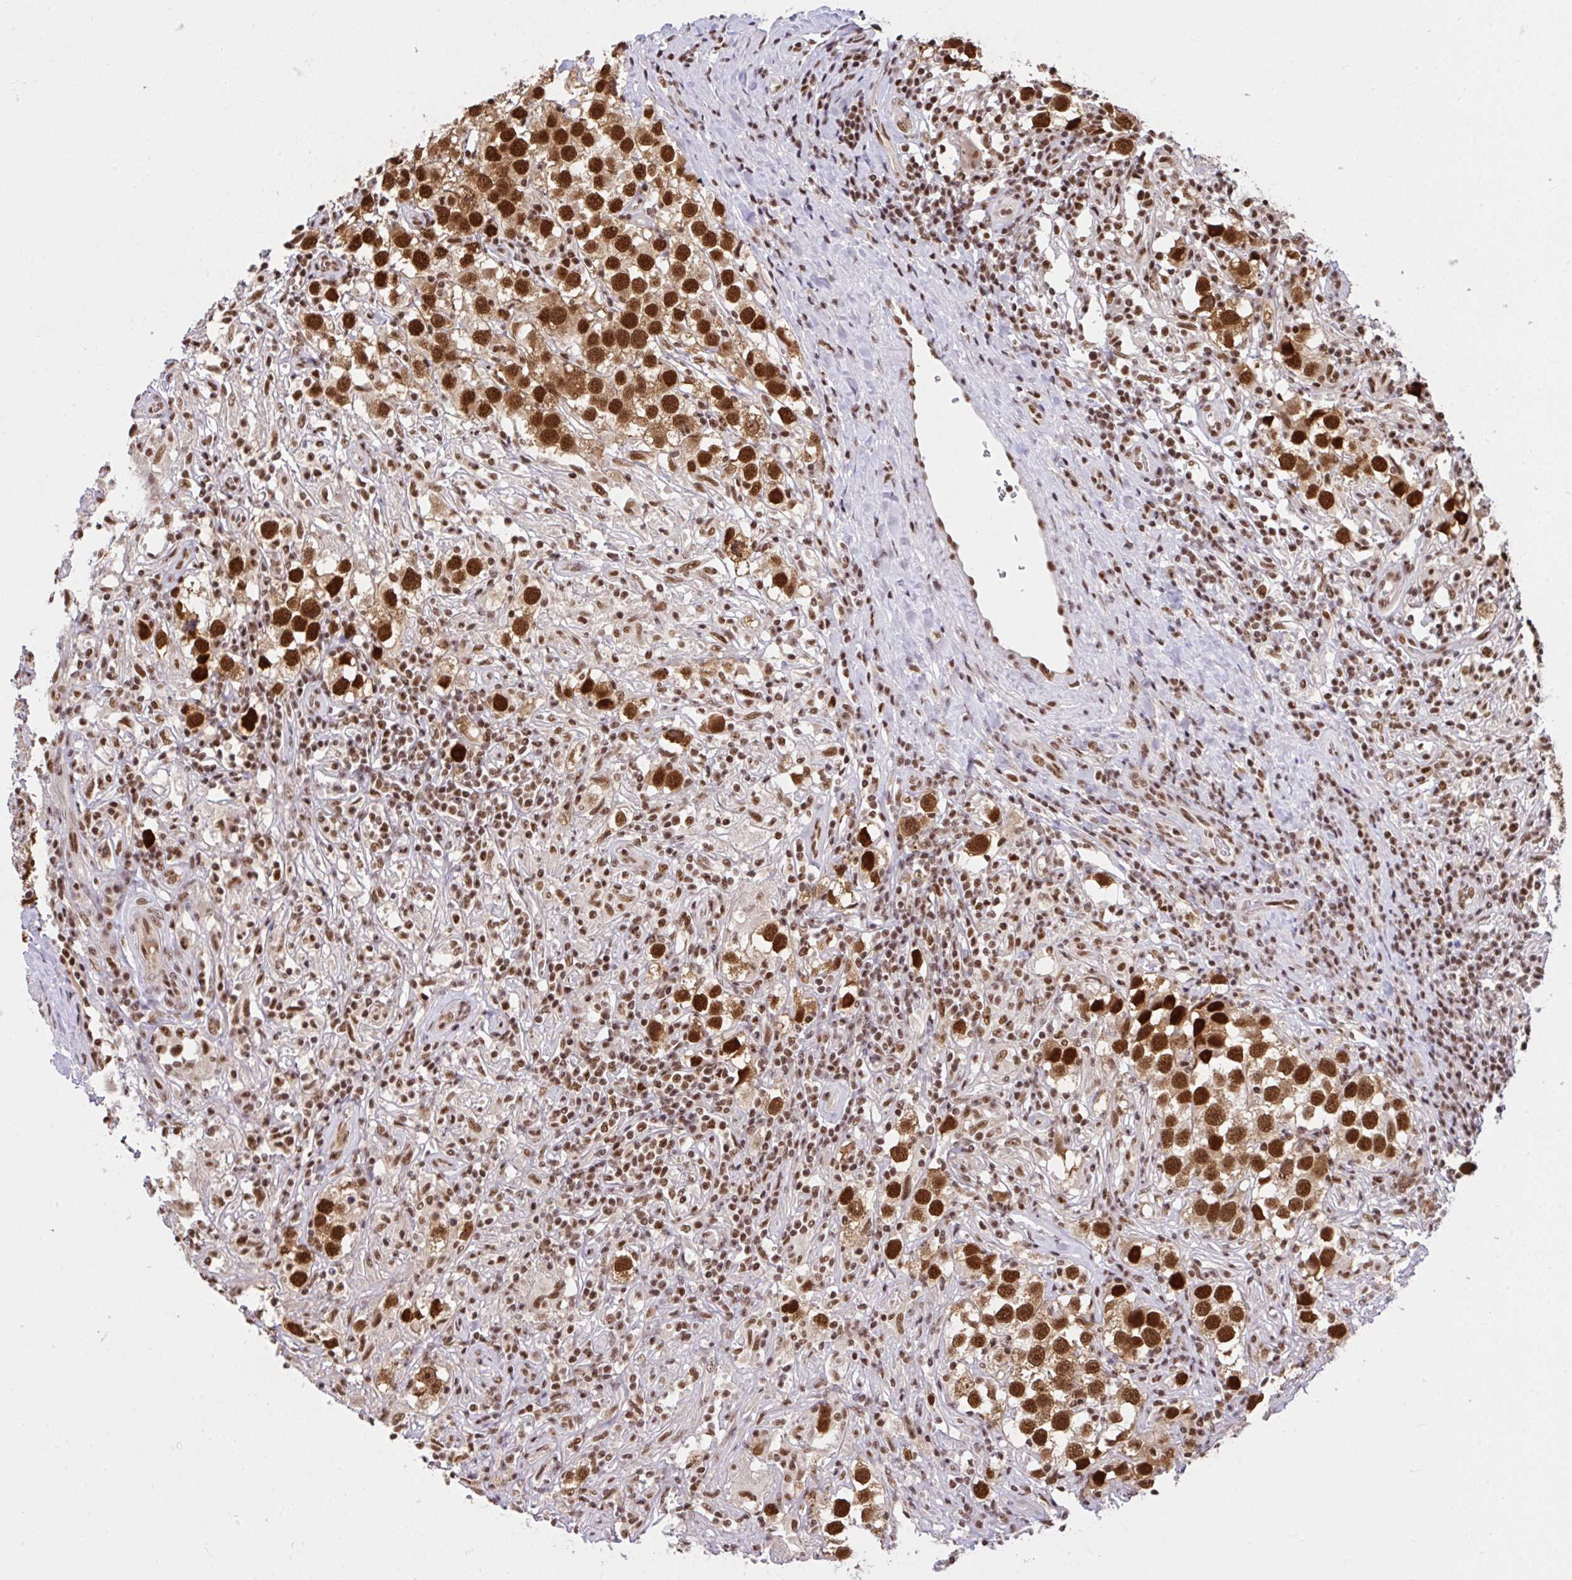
{"staining": {"intensity": "strong", "quantity": ">75%", "location": "nuclear"}, "tissue": "testis cancer", "cell_type": "Tumor cells", "image_type": "cancer", "snomed": [{"axis": "morphology", "description": "Seminoma, NOS"}, {"axis": "topography", "description": "Testis"}], "caption": "DAB immunohistochemical staining of human testis cancer (seminoma) demonstrates strong nuclear protein expression in about >75% of tumor cells.", "gene": "CCDC12", "patient": {"sex": "male", "age": 49}}